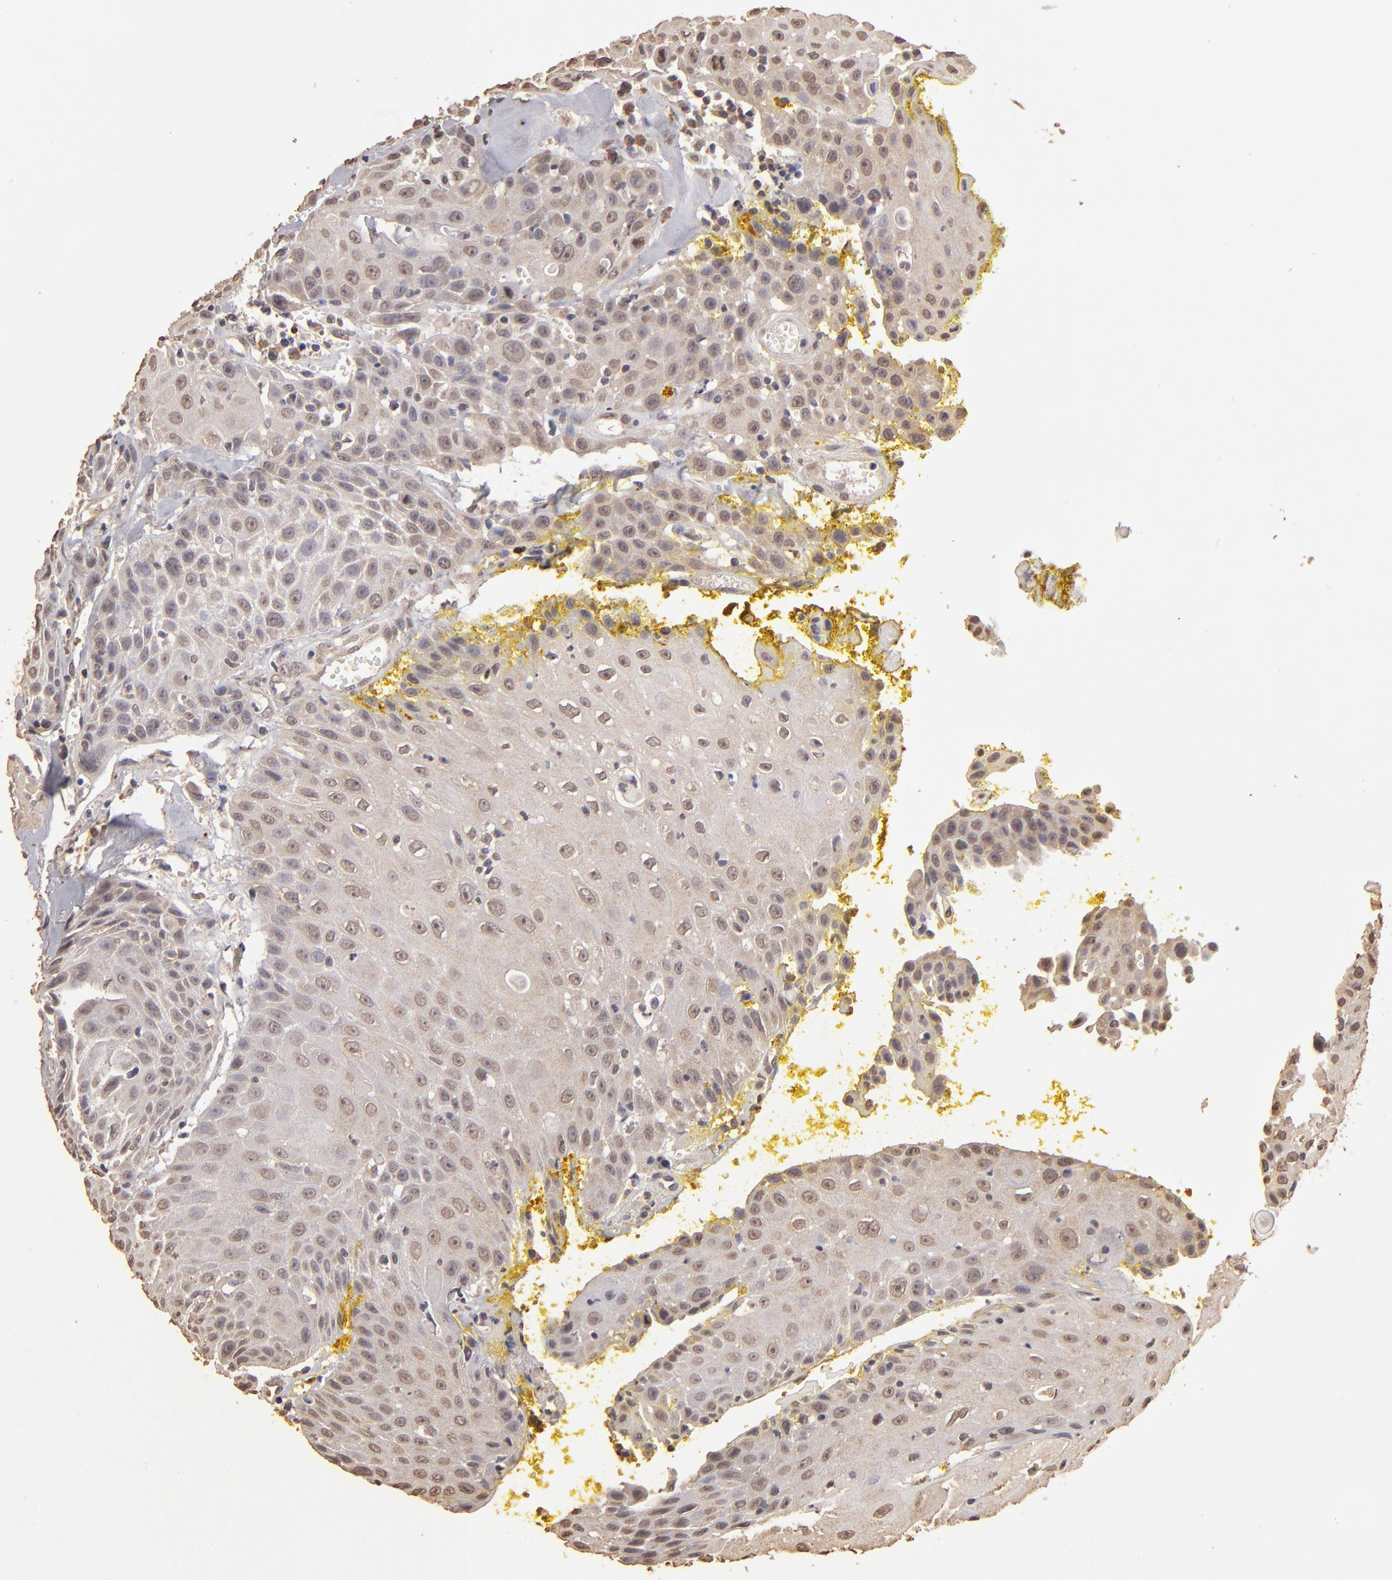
{"staining": {"intensity": "weak", "quantity": ">75%", "location": "cytoplasmic/membranous"}, "tissue": "head and neck cancer", "cell_type": "Tumor cells", "image_type": "cancer", "snomed": [{"axis": "morphology", "description": "Squamous cell carcinoma, NOS"}, {"axis": "topography", "description": "Oral tissue"}, {"axis": "topography", "description": "Head-Neck"}], "caption": "Approximately >75% of tumor cells in human head and neck cancer demonstrate weak cytoplasmic/membranous protein positivity as visualized by brown immunohistochemical staining.", "gene": "OPHN1", "patient": {"sex": "female", "age": 82}}